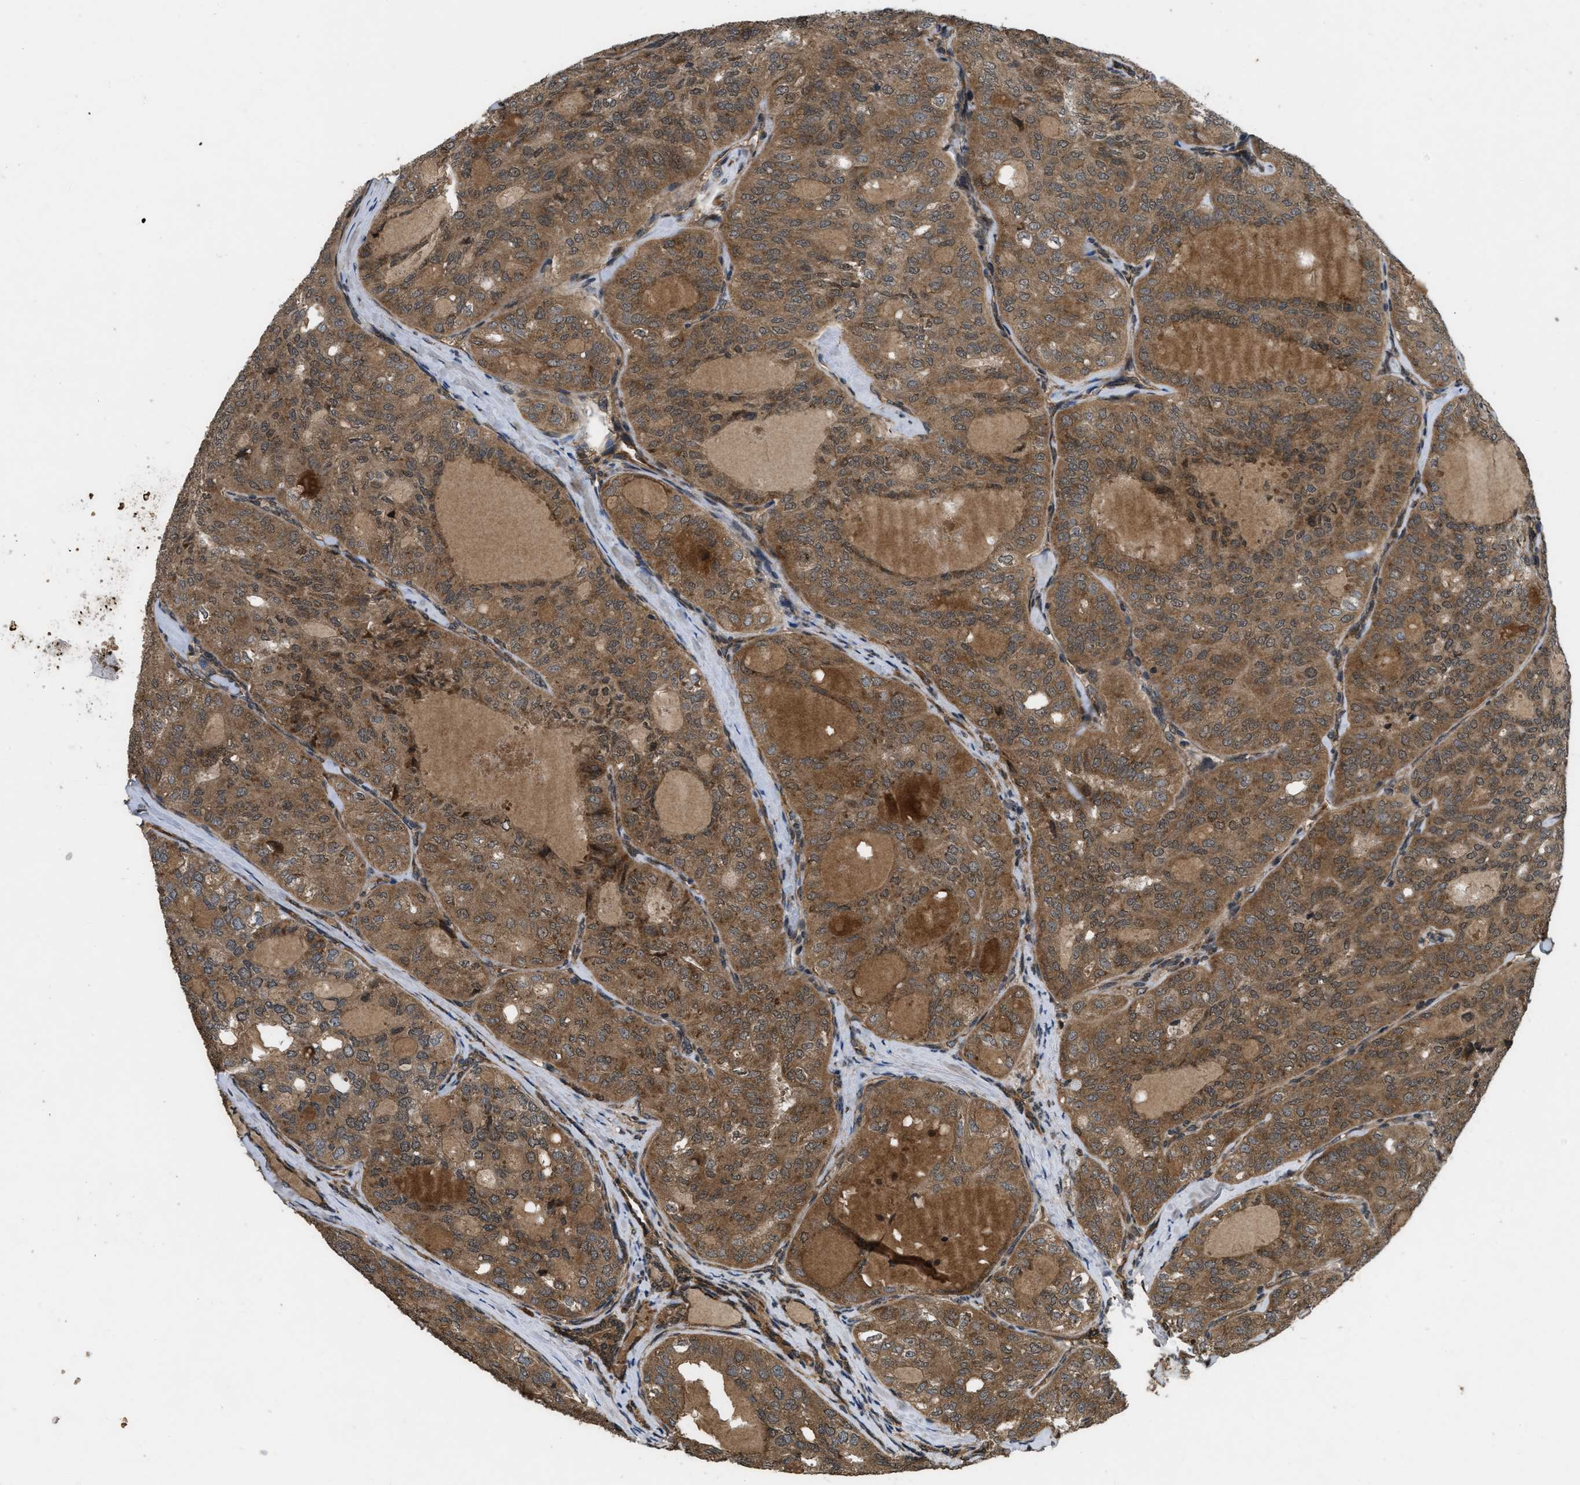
{"staining": {"intensity": "moderate", "quantity": ">75%", "location": "cytoplasmic/membranous"}, "tissue": "thyroid cancer", "cell_type": "Tumor cells", "image_type": "cancer", "snomed": [{"axis": "morphology", "description": "Follicular adenoma carcinoma, NOS"}, {"axis": "topography", "description": "Thyroid gland"}], "caption": "About >75% of tumor cells in human thyroid follicular adenoma carcinoma reveal moderate cytoplasmic/membranous protein staining as visualized by brown immunohistochemical staining.", "gene": "SPTLC1", "patient": {"sex": "male", "age": 75}}